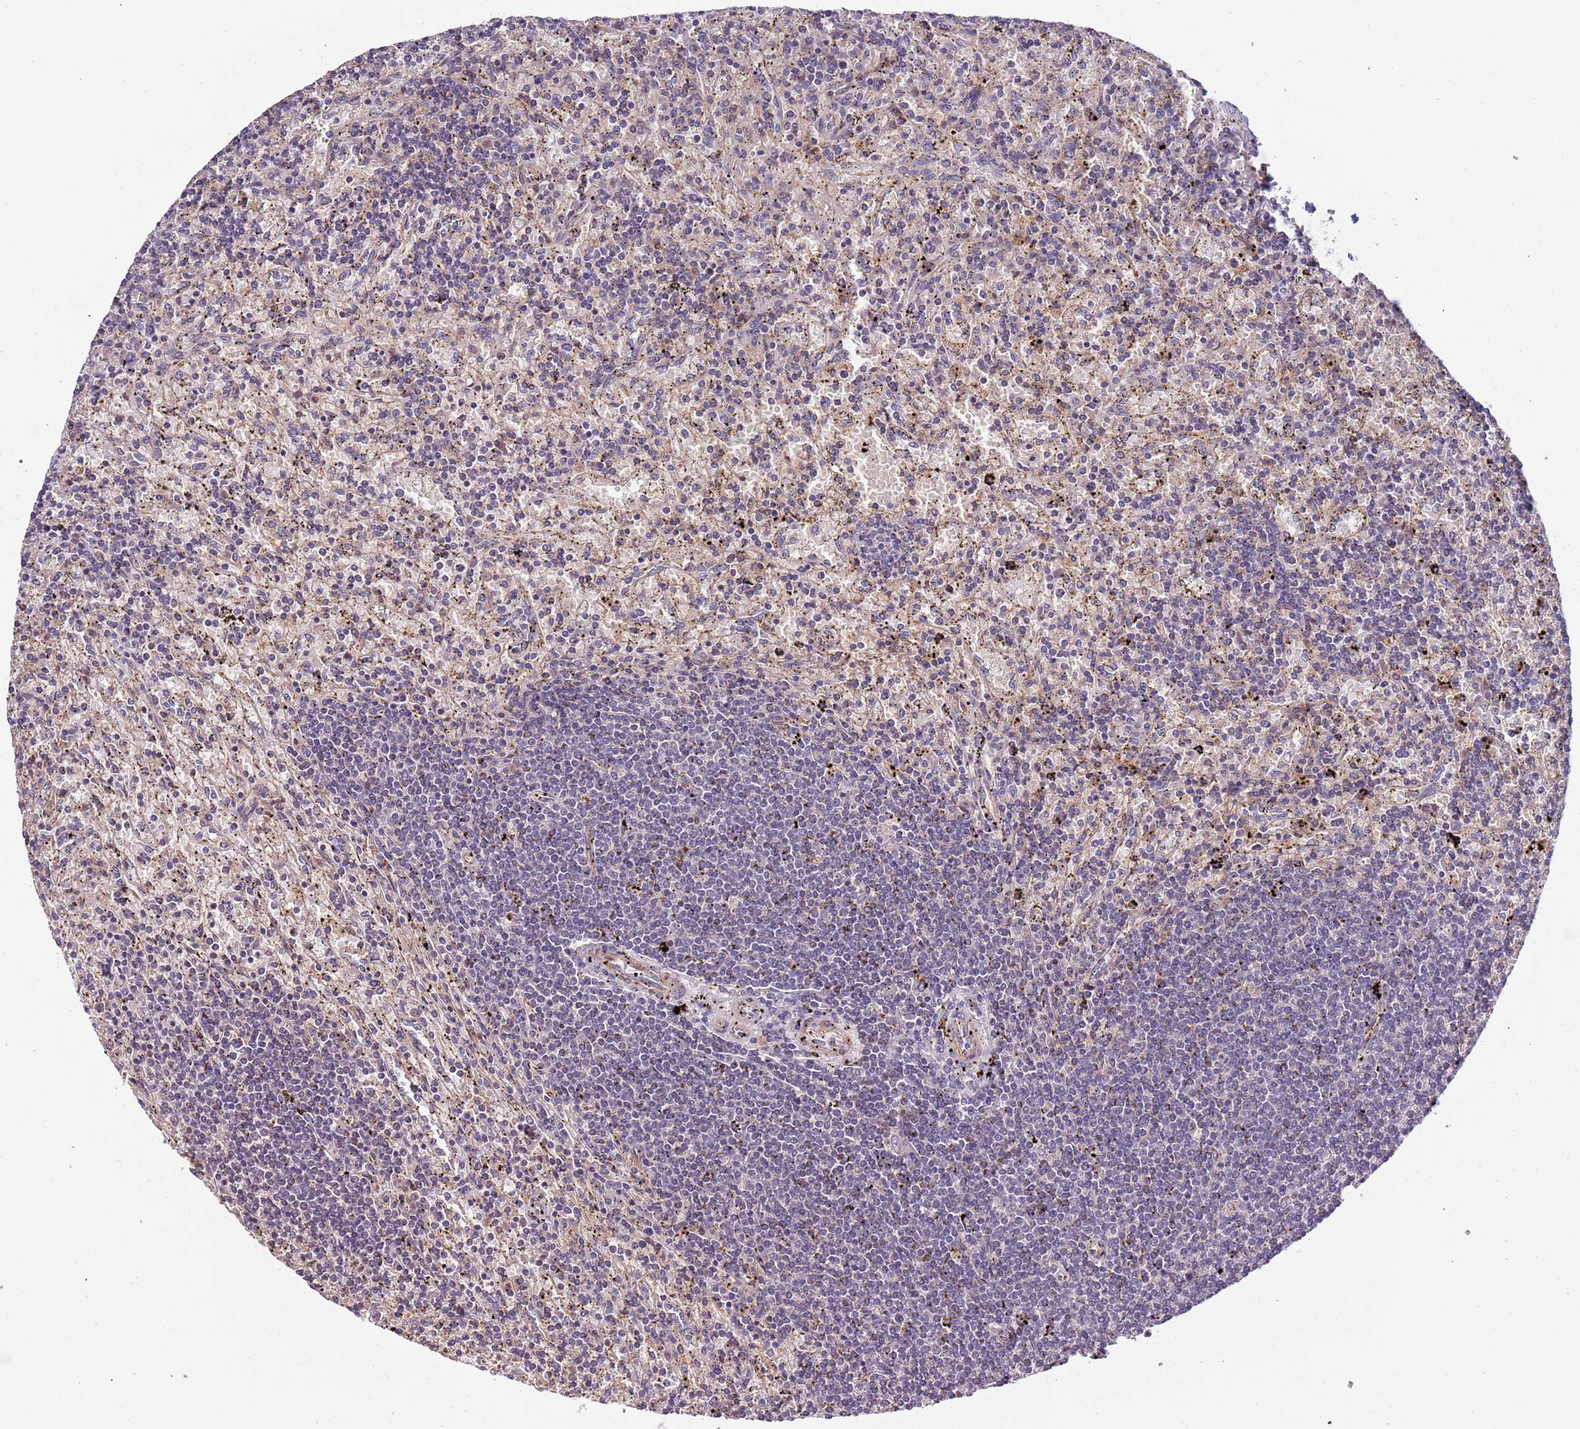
{"staining": {"intensity": "negative", "quantity": "none", "location": "none"}, "tissue": "lymphoma", "cell_type": "Tumor cells", "image_type": "cancer", "snomed": [{"axis": "morphology", "description": "Malignant lymphoma, non-Hodgkin's type, Low grade"}, {"axis": "topography", "description": "Spleen"}], "caption": "Malignant lymphoma, non-Hodgkin's type (low-grade) stained for a protein using immunohistochemistry (IHC) demonstrates no positivity tumor cells.", "gene": "LAMB4", "patient": {"sex": "male", "age": 76}}